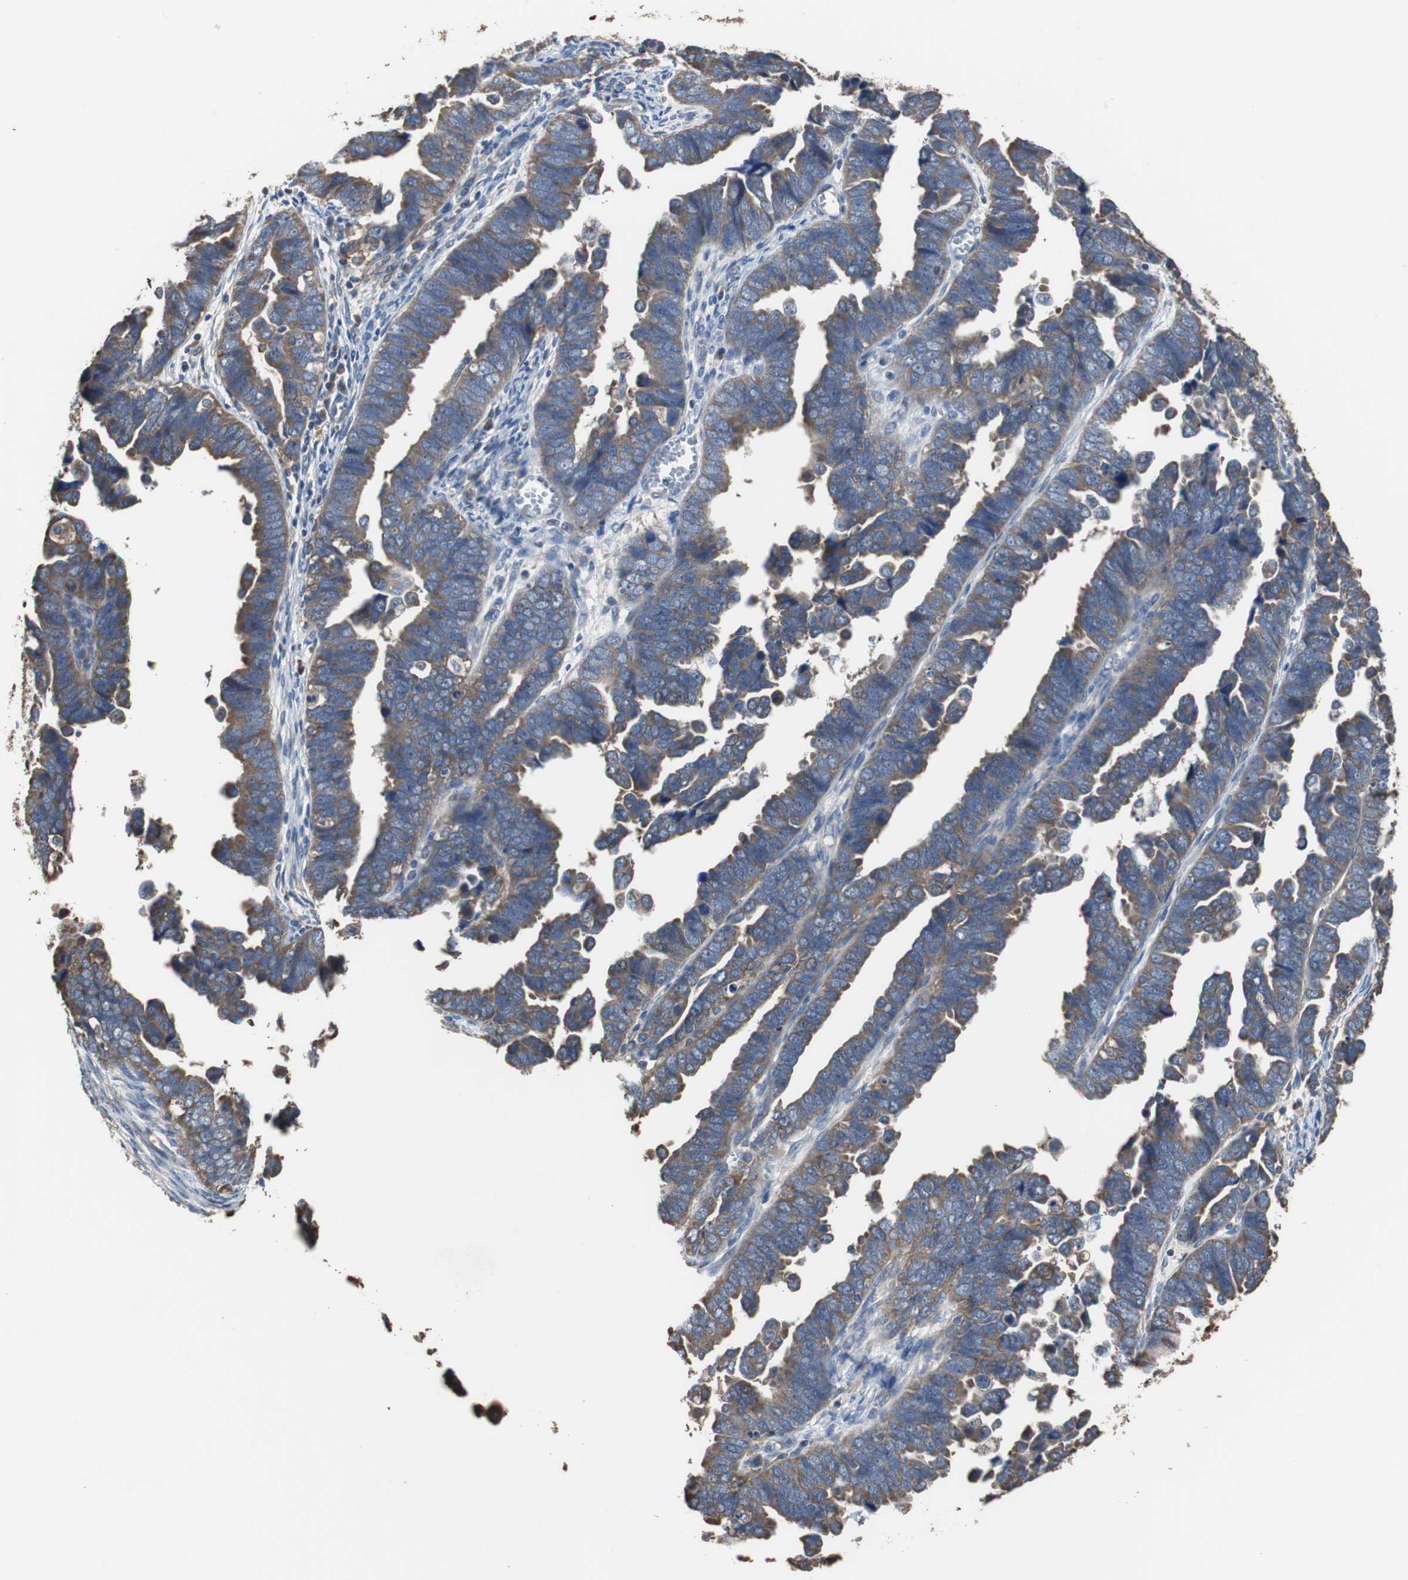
{"staining": {"intensity": "moderate", "quantity": "25%-75%", "location": "cytoplasmic/membranous"}, "tissue": "endometrial cancer", "cell_type": "Tumor cells", "image_type": "cancer", "snomed": [{"axis": "morphology", "description": "Adenocarcinoma, NOS"}, {"axis": "topography", "description": "Endometrium"}], "caption": "Immunohistochemical staining of human endometrial cancer displays medium levels of moderate cytoplasmic/membranous protein staining in about 25%-75% of tumor cells.", "gene": "SCIMP", "patient": {"sex": "female", "age": 75}}